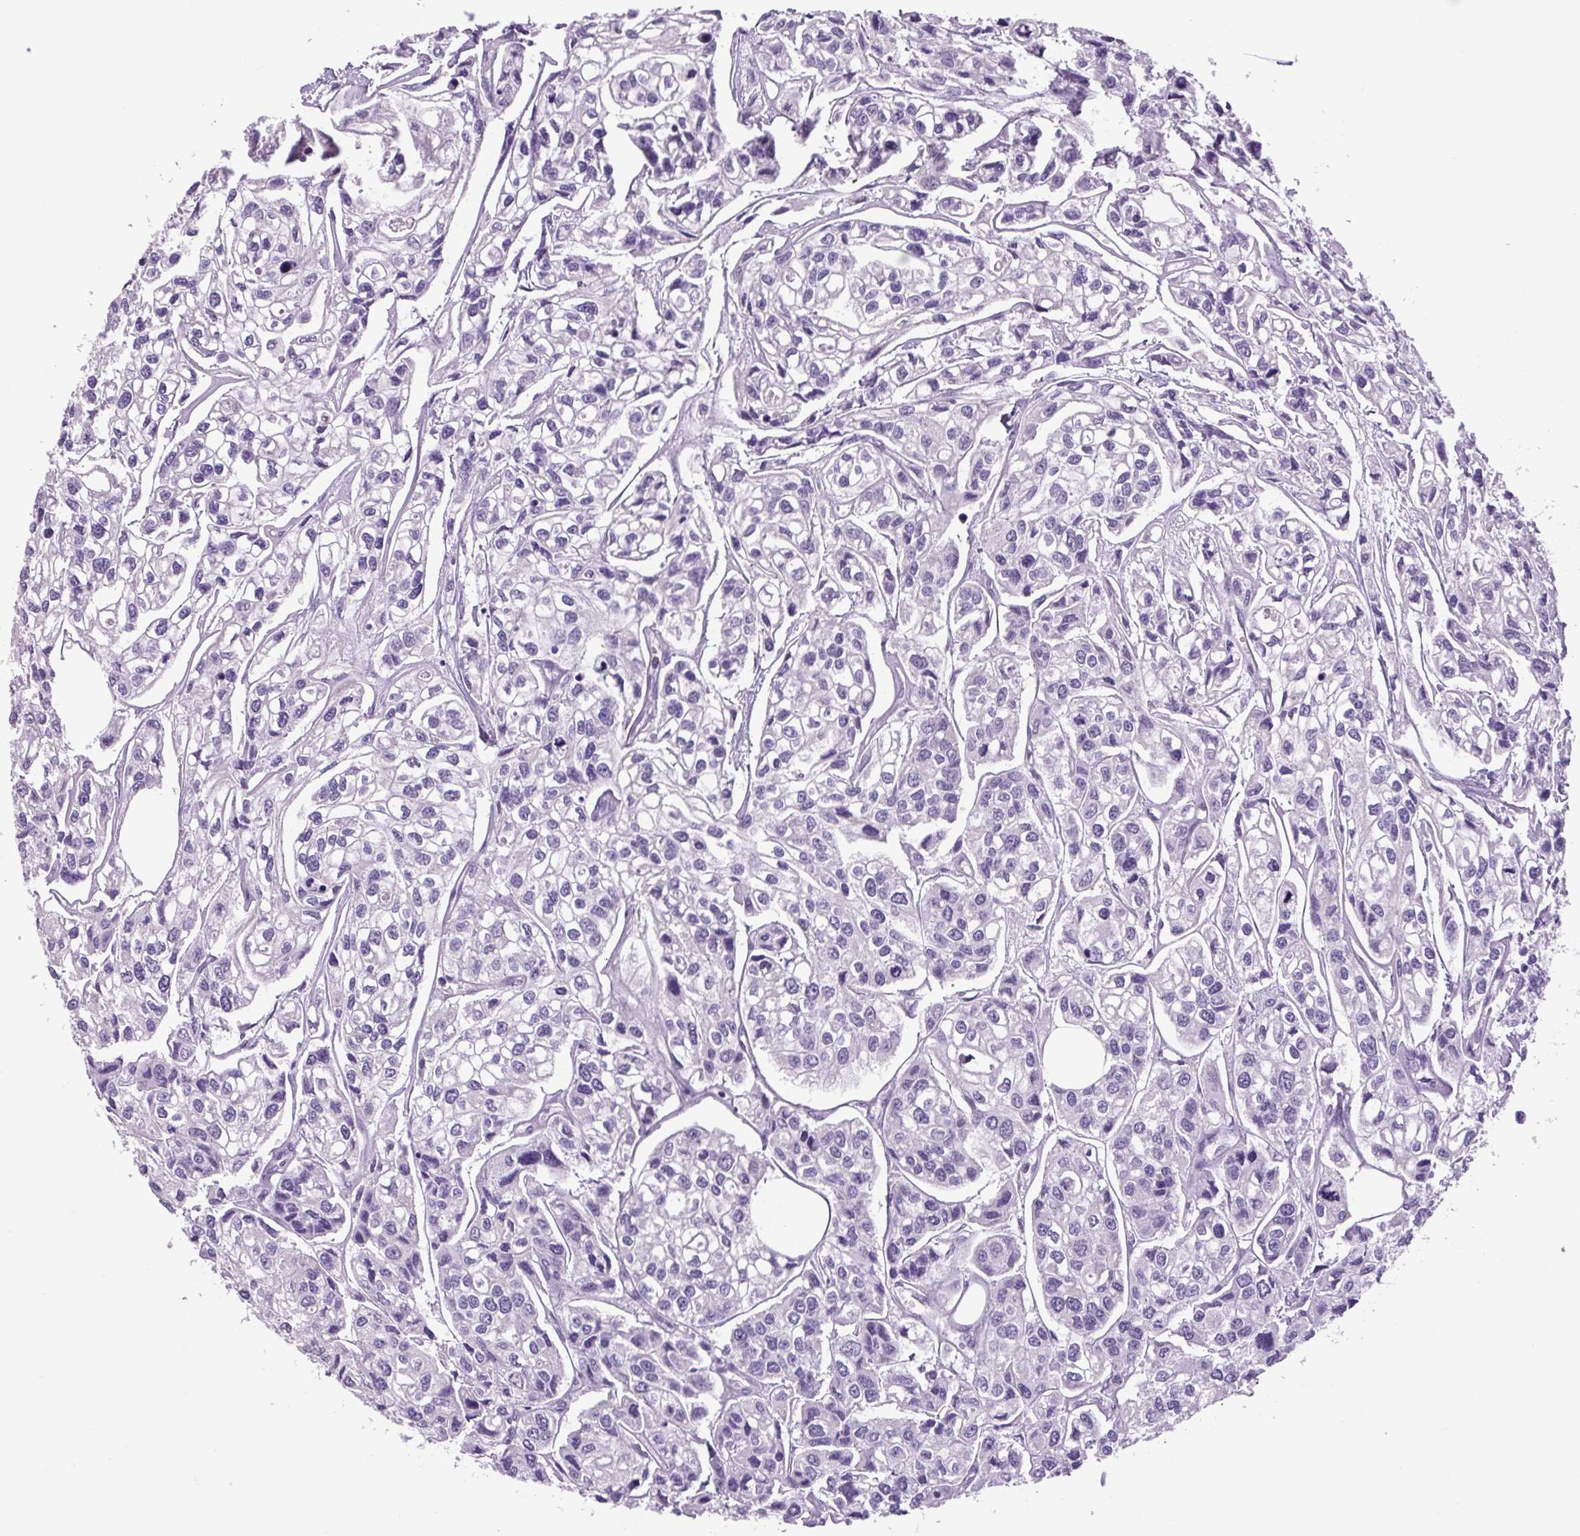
{"staining": {"intensity": "negative", "quantity": "none", "location": "none"}, "tissue": "urothelial cancer", "cell_type": "Tumor cells", "image_type": "cancer", "snomed": [{"axis": "morphology", "description": "Urothelial carcinoma, High grade"}, {"axis": "topography", "description": "Urinary bladder"}], "caption": "Tumor cells are negative for protein expression in human urothelial cancer.", "gene": "CHGA", "patient": {"sex": "male", "age": 67}}